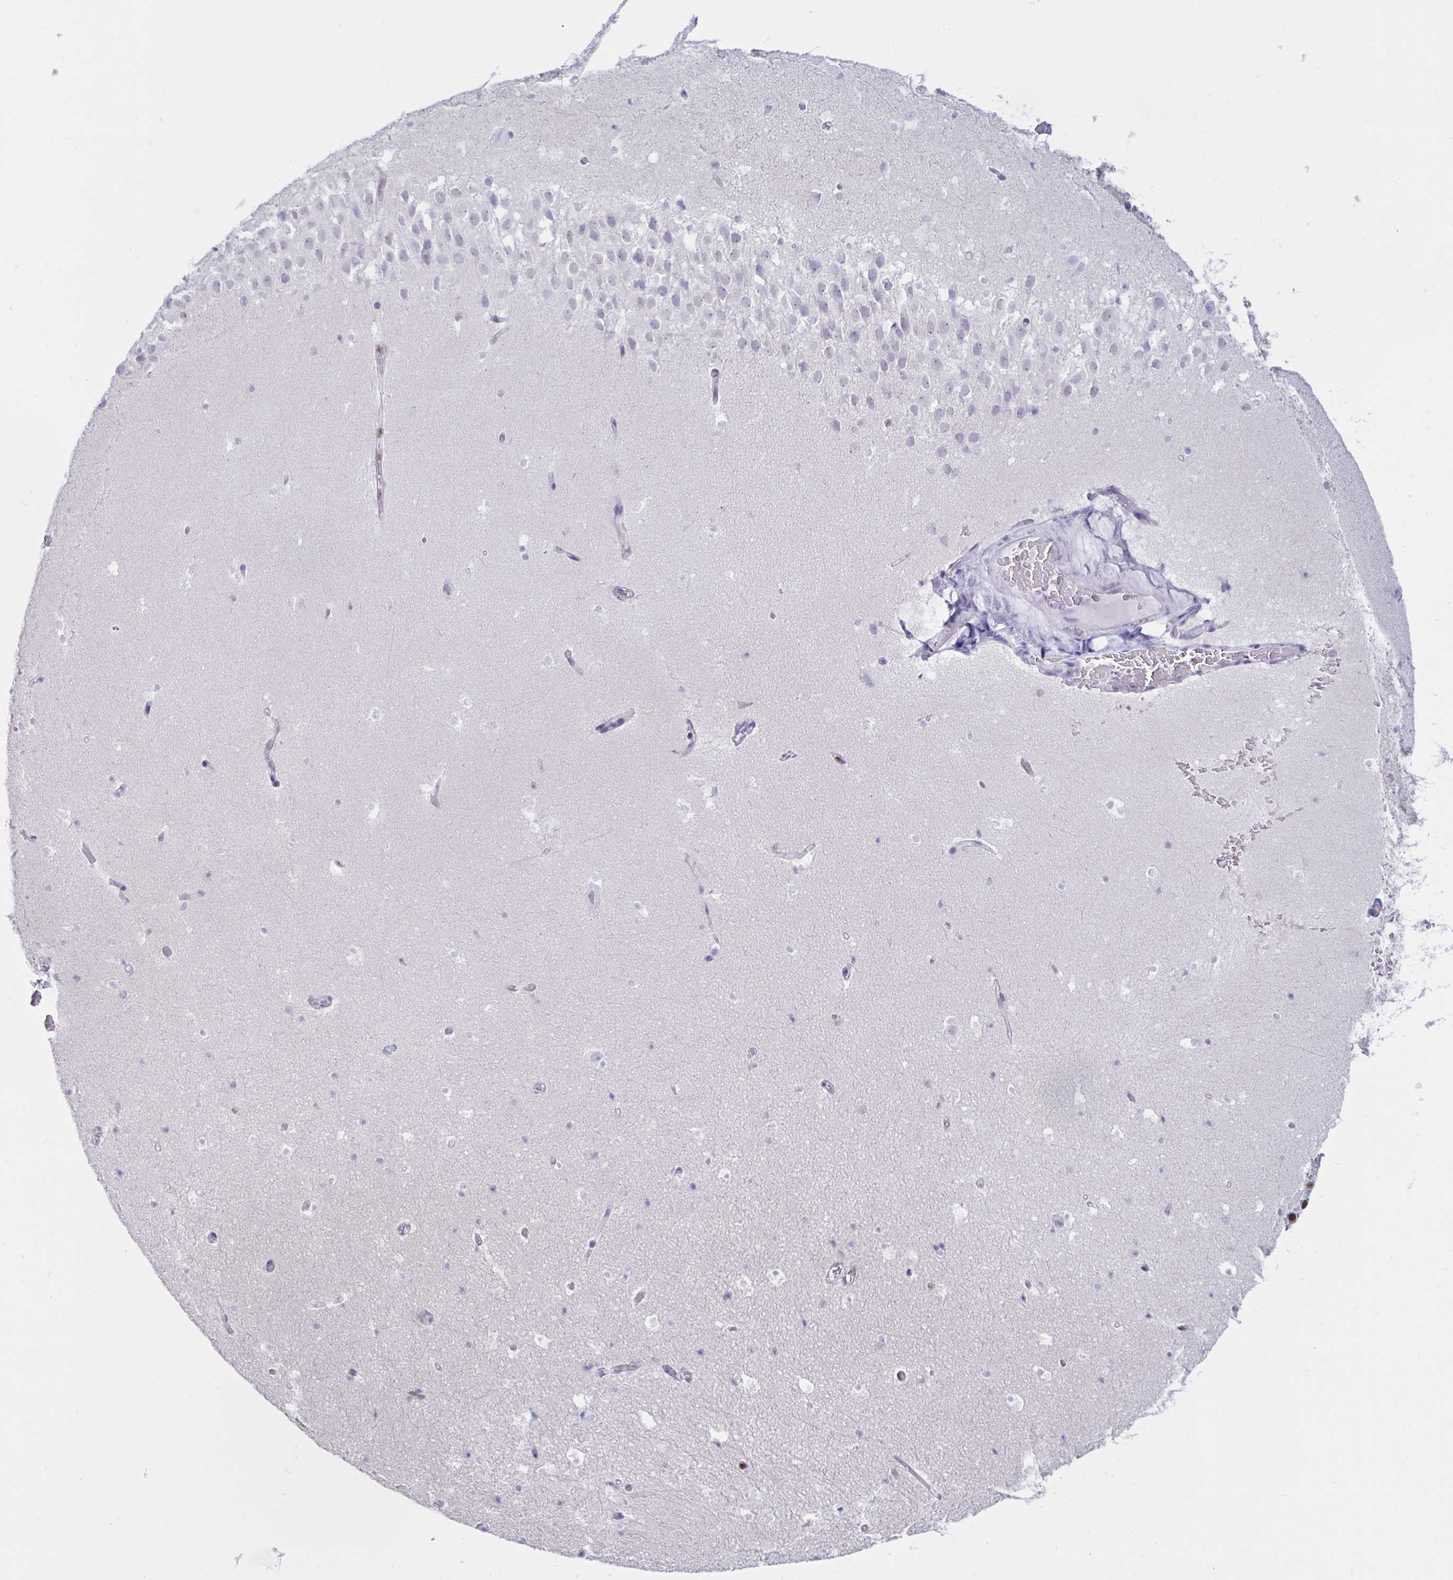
{"staining": {"intensity": "negative", "quantity": "none", "location": "none"}, "tissue": "hippocampus", "cell_type": "Glial cells", "image_type": "normal", "snomed": [{"axis": "morphology", "description": "Normal tissue, NOS"}, {"axis": "topography", "description": "Hippocampus"}], "caption": "Immunohistochemical staining of benign hippocampus exhibits no significant positivity in glial cells.", "gene": "IKZF2", "patient": {"sex": "male", "age": 26}}